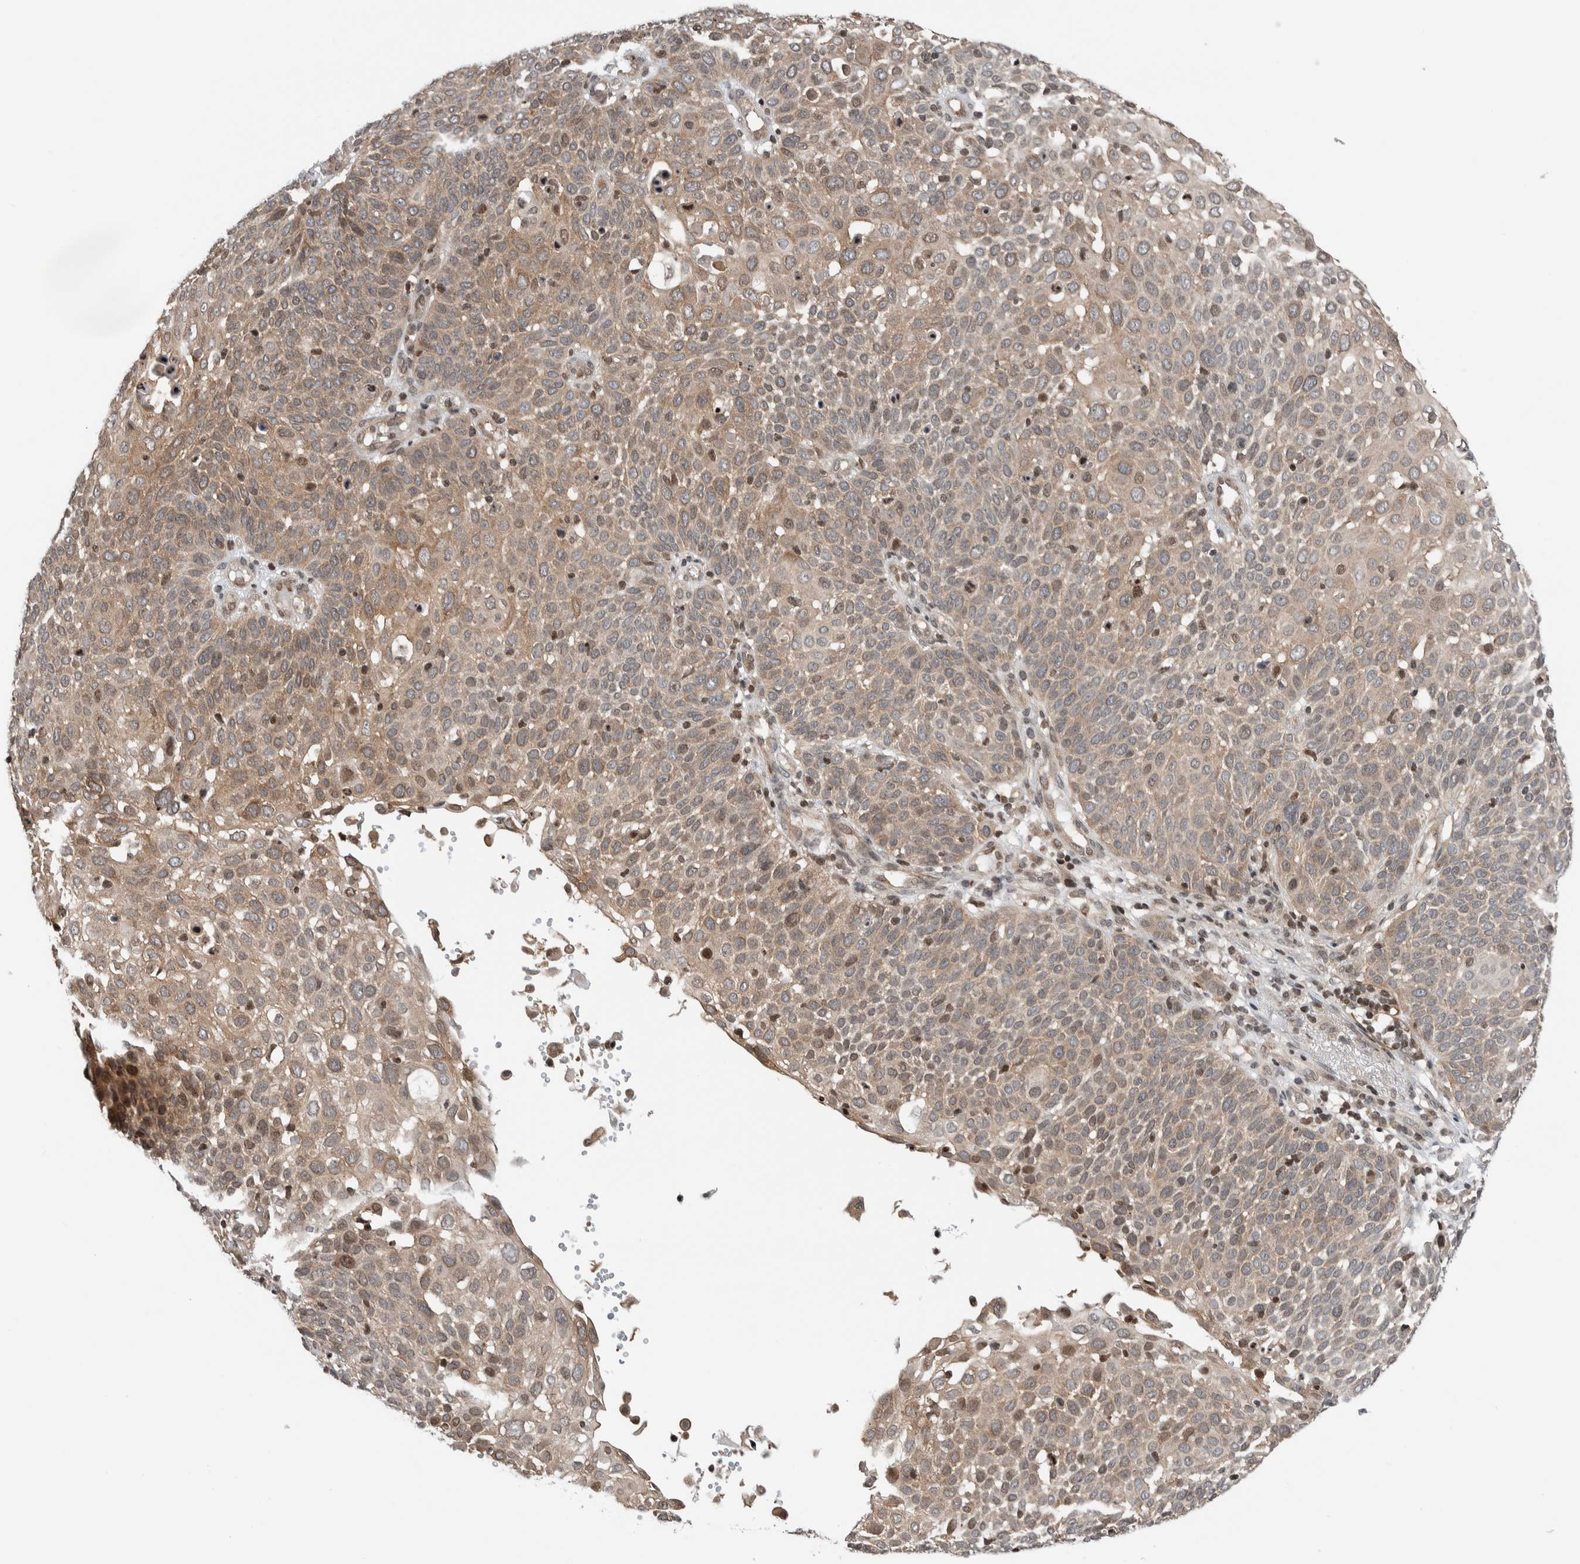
{"staining": {"intensity": "moderate", "quantity": "25%-75%", "location": "cytoplasmic/membranous,nuclear"}, "tissue": "cervical cancer", "cell_type": "Tumor cells", "image_type": "cancer", "snomed": [{"axis": "morphology", "description": "Squamous cell carcinoma, NOS"}, {"axis": "topography", "description": "Cervix"}], "caption": "Immunohistochemistry (DAB (3,3'-diaminobenzidine)) staining of human squamous cell carcinoma (cervical) demonstrates moderate cytoplasmic/membranous and nuclear protein expression in approximately 25%-75% of tumor cells. The staining is performed using DAB brown chromogen to label protein expression. The nuclei are counter-stained blue using hematoxylin.", "gene": "NPLOC4", "patient": {"sex": "female", "age": 74}}